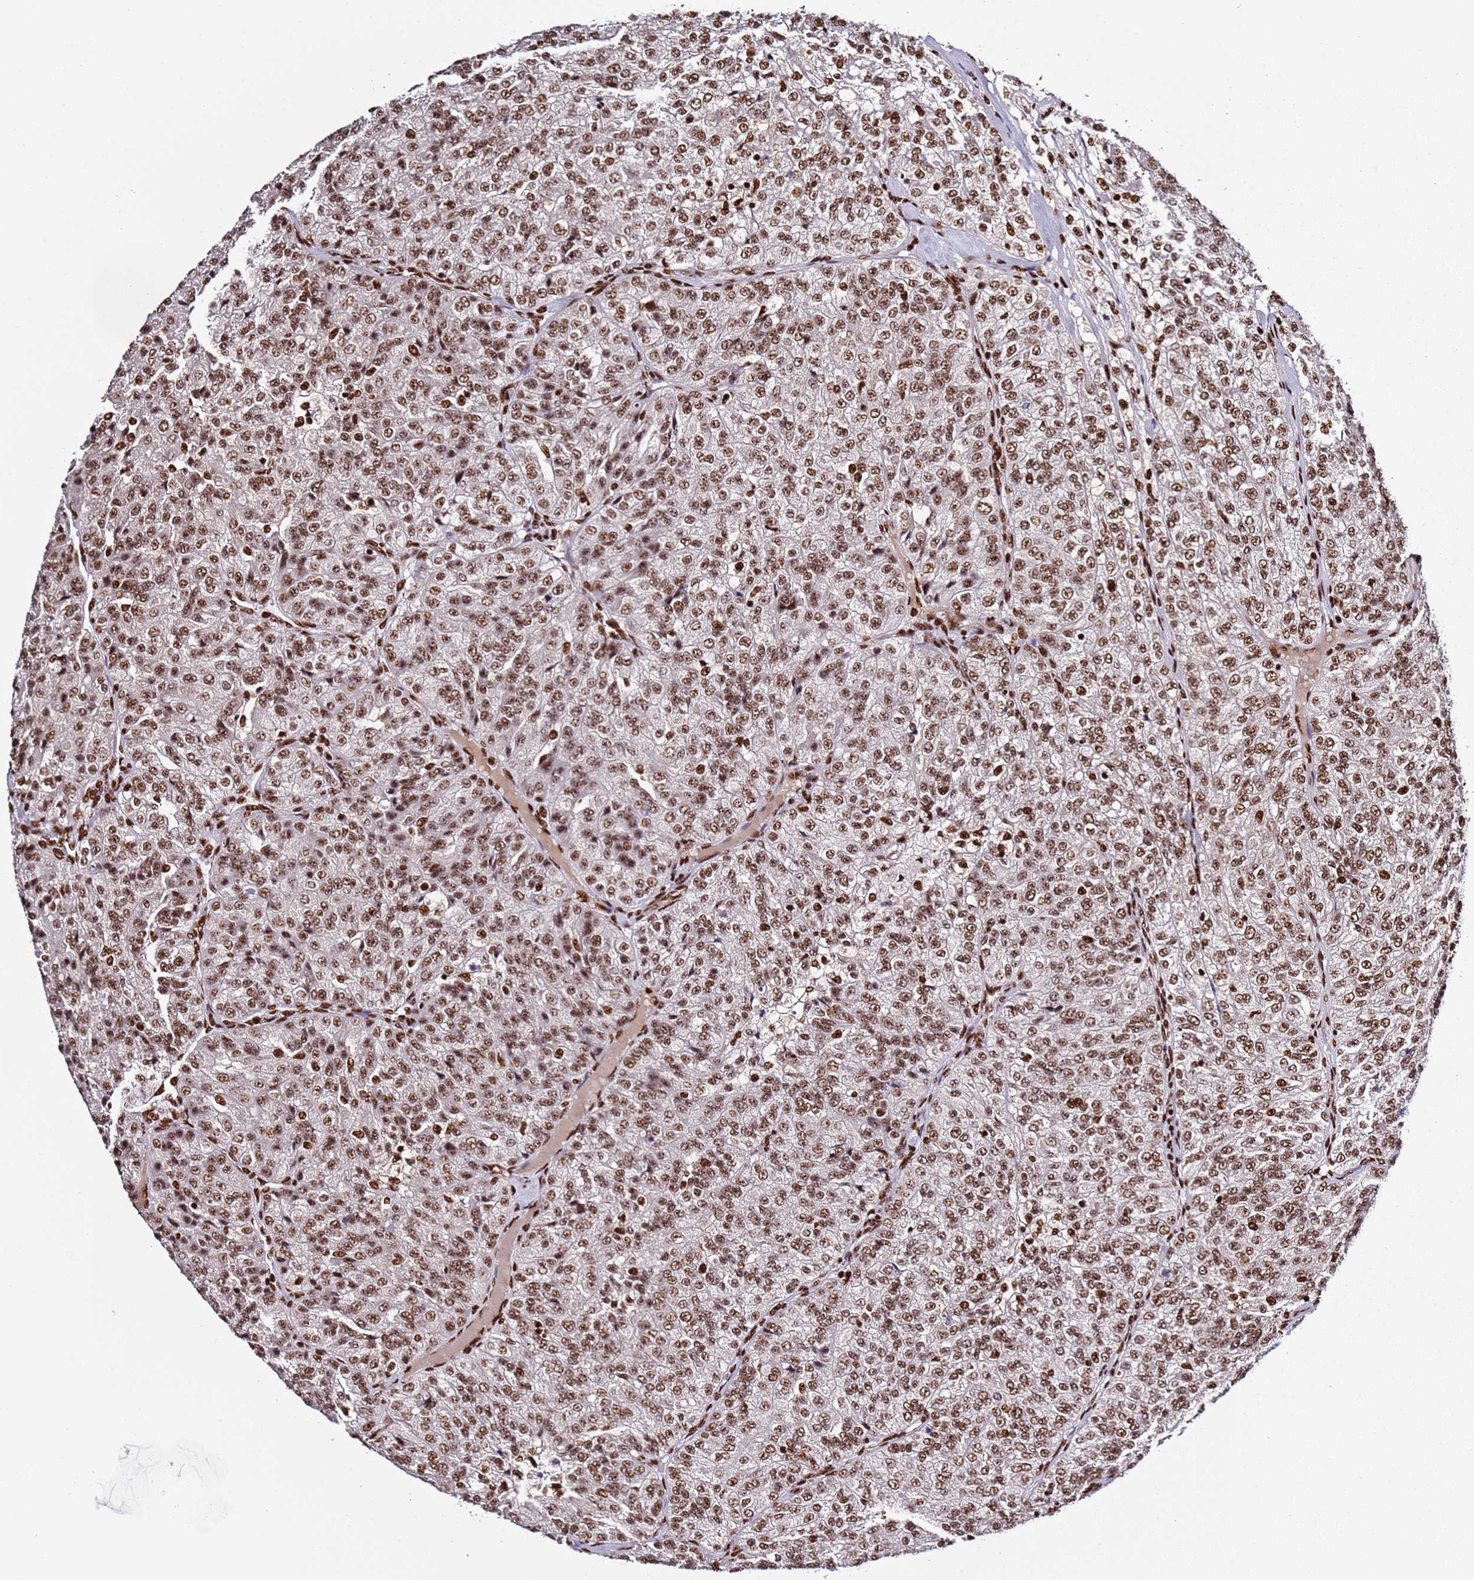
{"staining": {"intensity": "moderate", "quantity": ">75%", "location": "nuclear"}, "tissue": "renal cancer", "cell_type": "Tumor cells", "image_type": "cancer", "snomed": [{"axis": "morphology", "description": "Adenocarcinoma, NOS"}, {"axis": "topography", "description": "Kidney"}], "caption": "Approximately >75% of tumor cells in renal cancer (adenocarcinoma) show moderate nuclear protein positivity as visualized by brown immunohistochemical staining.", "gene": "C6orf226", "patient": {"sex": "female", "age": 63}}